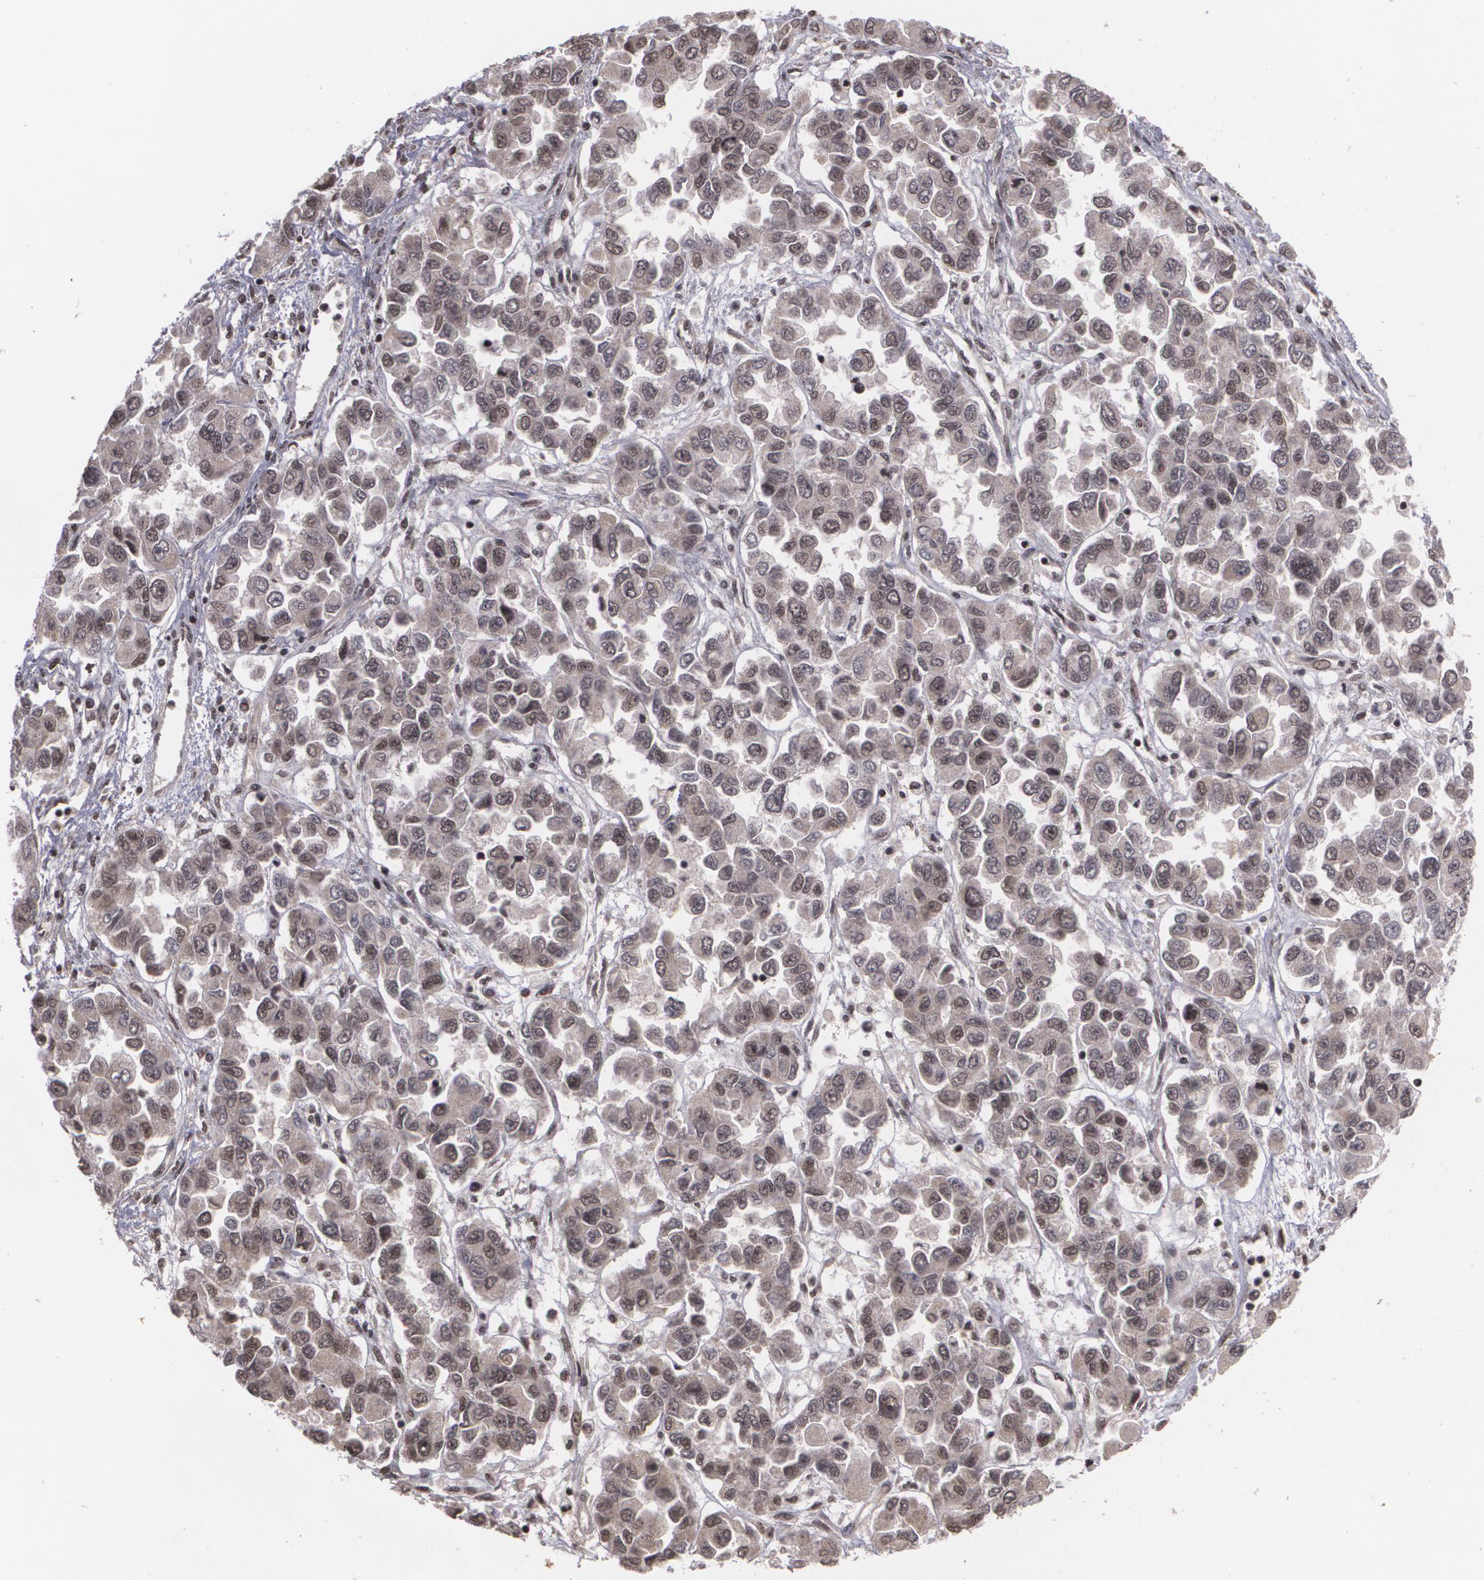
{"staining": {"intensity": "strong", "quantity": ">75%", "location": "nuclear"}, "tissue": "ovarian cancer", "cell_type": "Tumor cells", "image_type": "cancer", "snomed": [{"axis": "morphology", "description": "Cystadenocarcinoma, serous, NOS"}, {"axis": "topography", "description": "Ovary"}], "caption": "This is a photomicrograph of immunohistochemistry (IHC) staining of ovarian cancer, which shows strong expression in the nuclear of tumor cells.", "gene": "RXRB", "patient": {"sex": "female", "age": 84}}